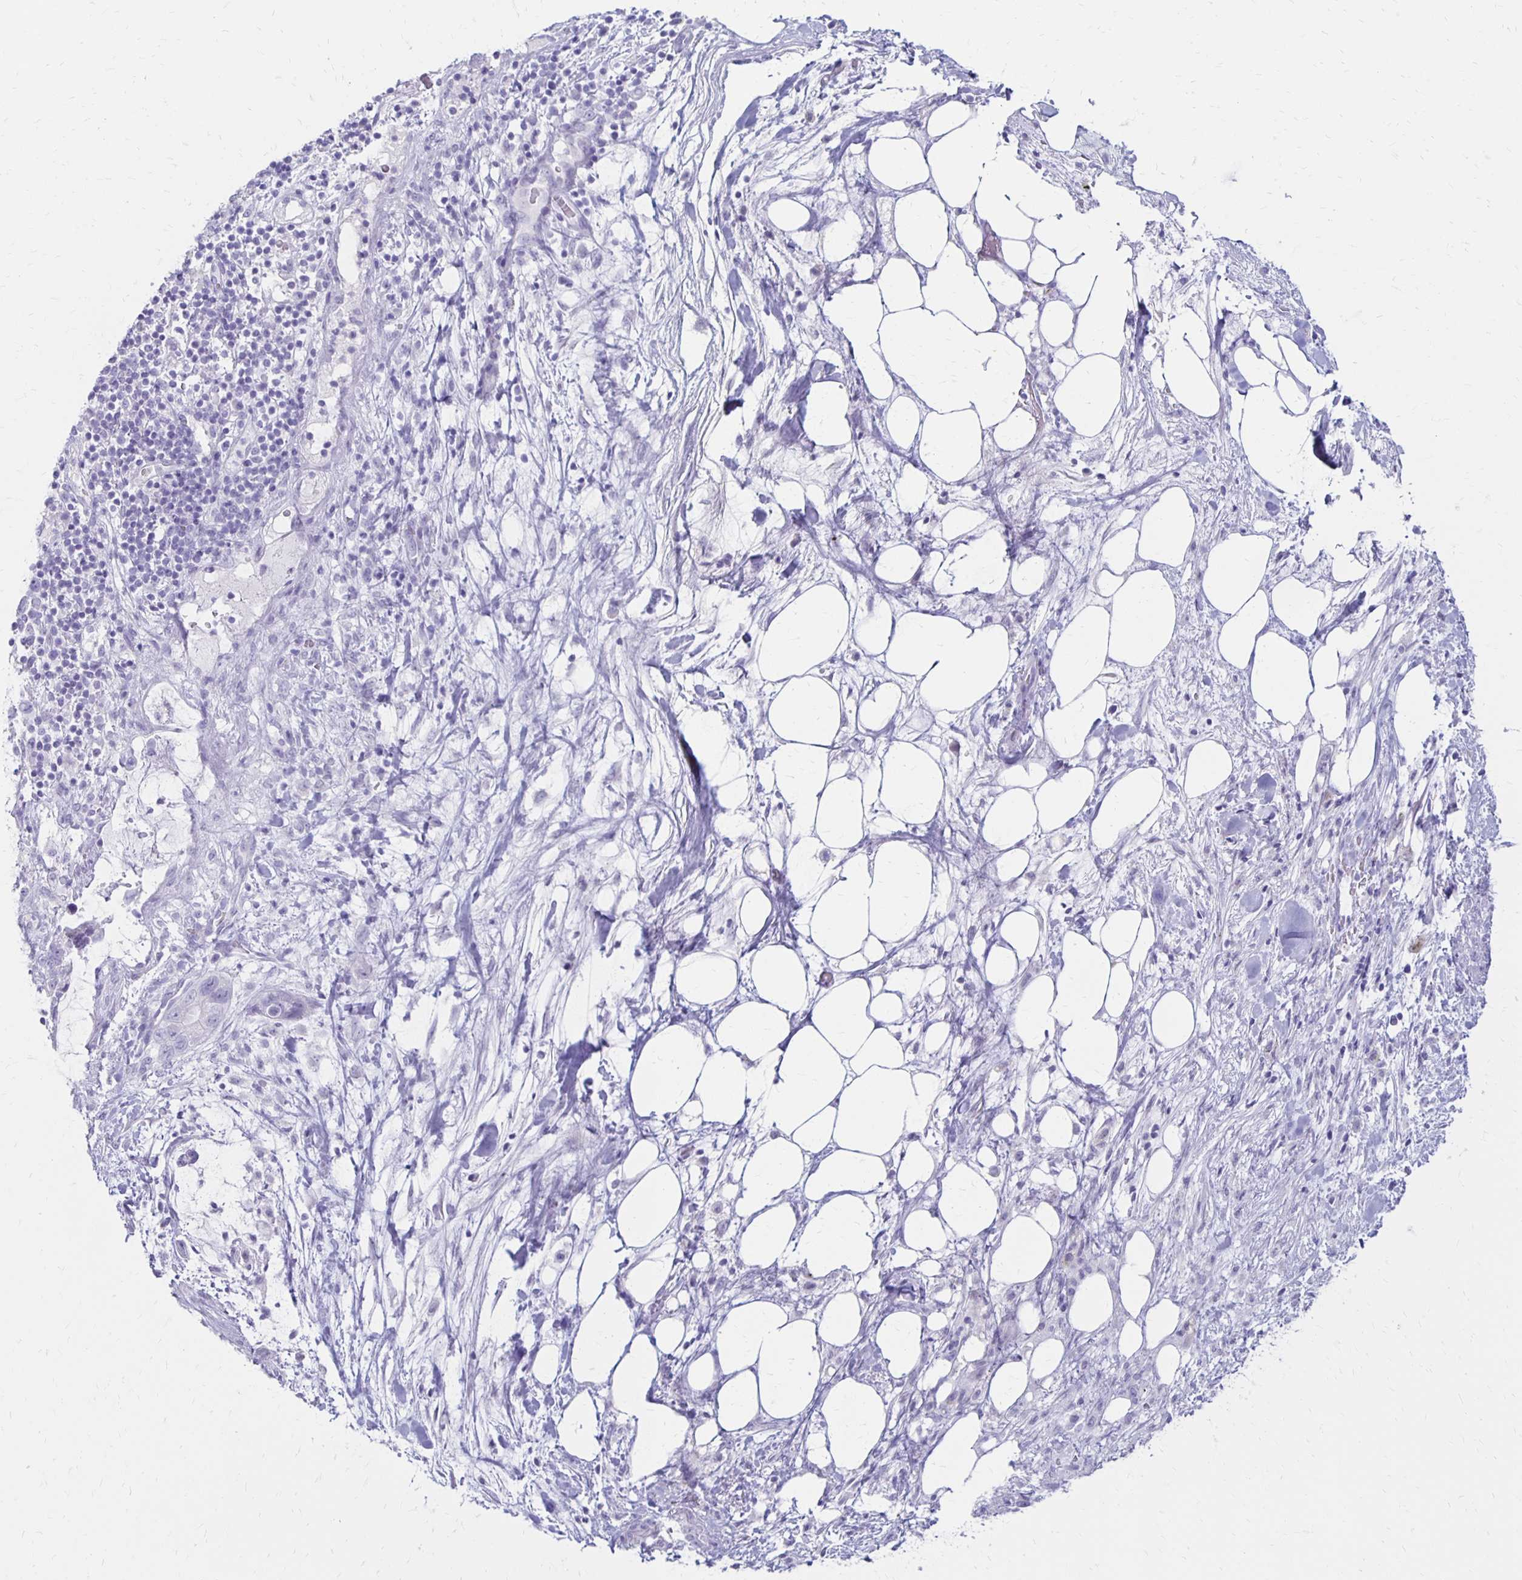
{"staining": {"intensity": "negative", "quantity": "none", "location": "none"}, "tissue": "pancreatic cancer", "cell_type": "Tumor cells", "image_type": "cancer", "snomed": [{"axis": "morphology", "description": "Adenocarcinoma, NOS"}, {"axis": "topography", "description": "Pancreas"}], "caption": "Tumor cells show no significant protein expression in pancreatic cancer. Brightfield microscopy of immunohistochemistry (IHC) stained with DAB (3,3'-diaminobenzidine) (brown) and hematoxylin (blue), captured at high magnification.", "gene": "RYR1", "patient": {"sex": "male", "age": 70}}